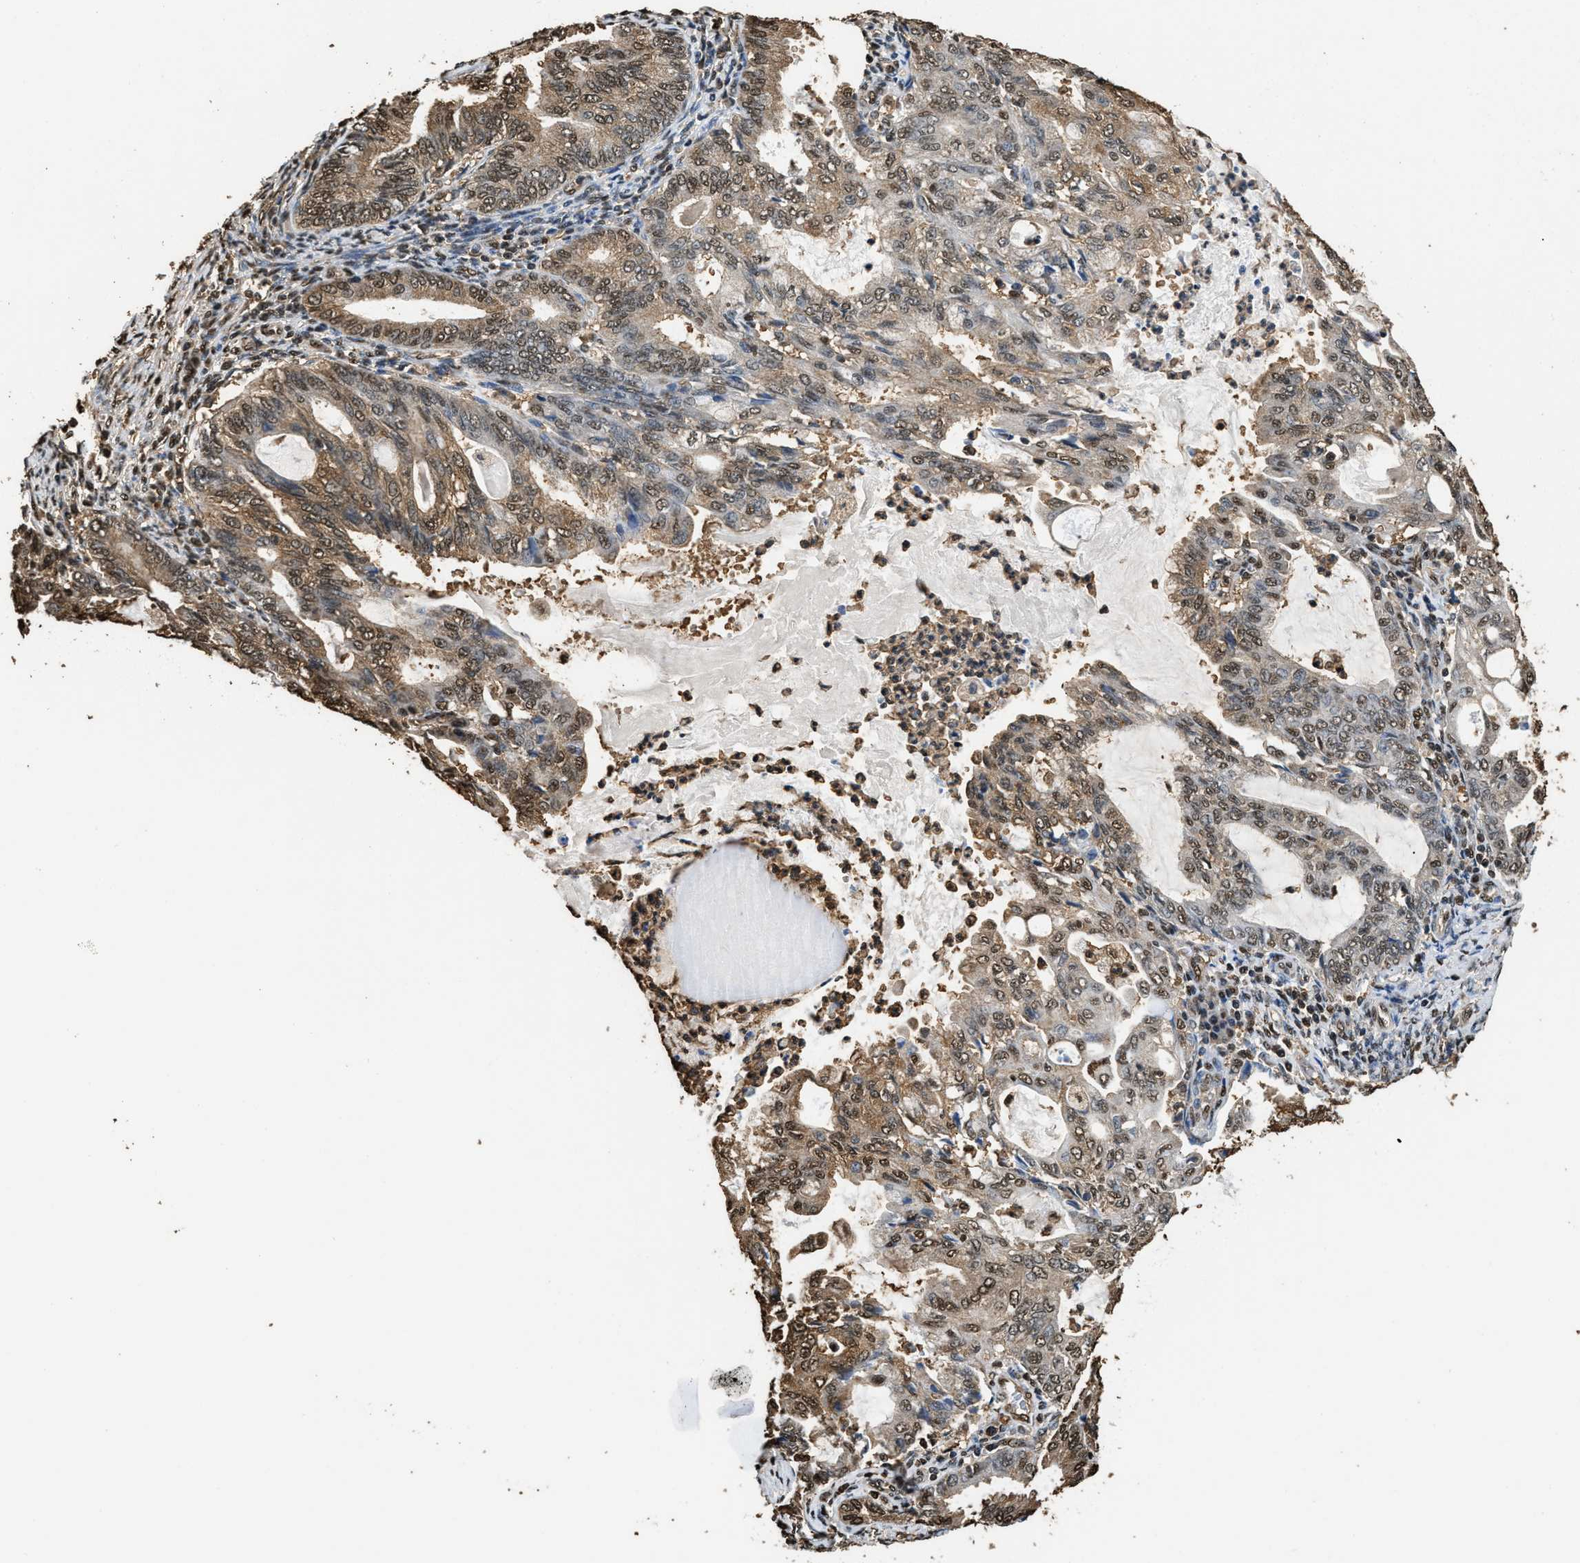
{"staining": {"intensity": "moderate", "quantity": ">75%", "location": "cytoplasmic/membranous,nuclear"}, "tissue": "endometrial cancer", "cell_type": "Tumor cells", "image_type": "cancer", "snomed": [{"axis": "morphology", "description": "Adenocarcinoma, NOS"}, {"axis": "topography", "description": "Endometrium"}], "caption": "The immunohistochemical stain shows moderate cytoplasmic/membranous and nuclear staining in tumor cells of endometrial cancer tissue.", "gene": "GAPDH", "patient": {"sex": "female", "age": 86}}